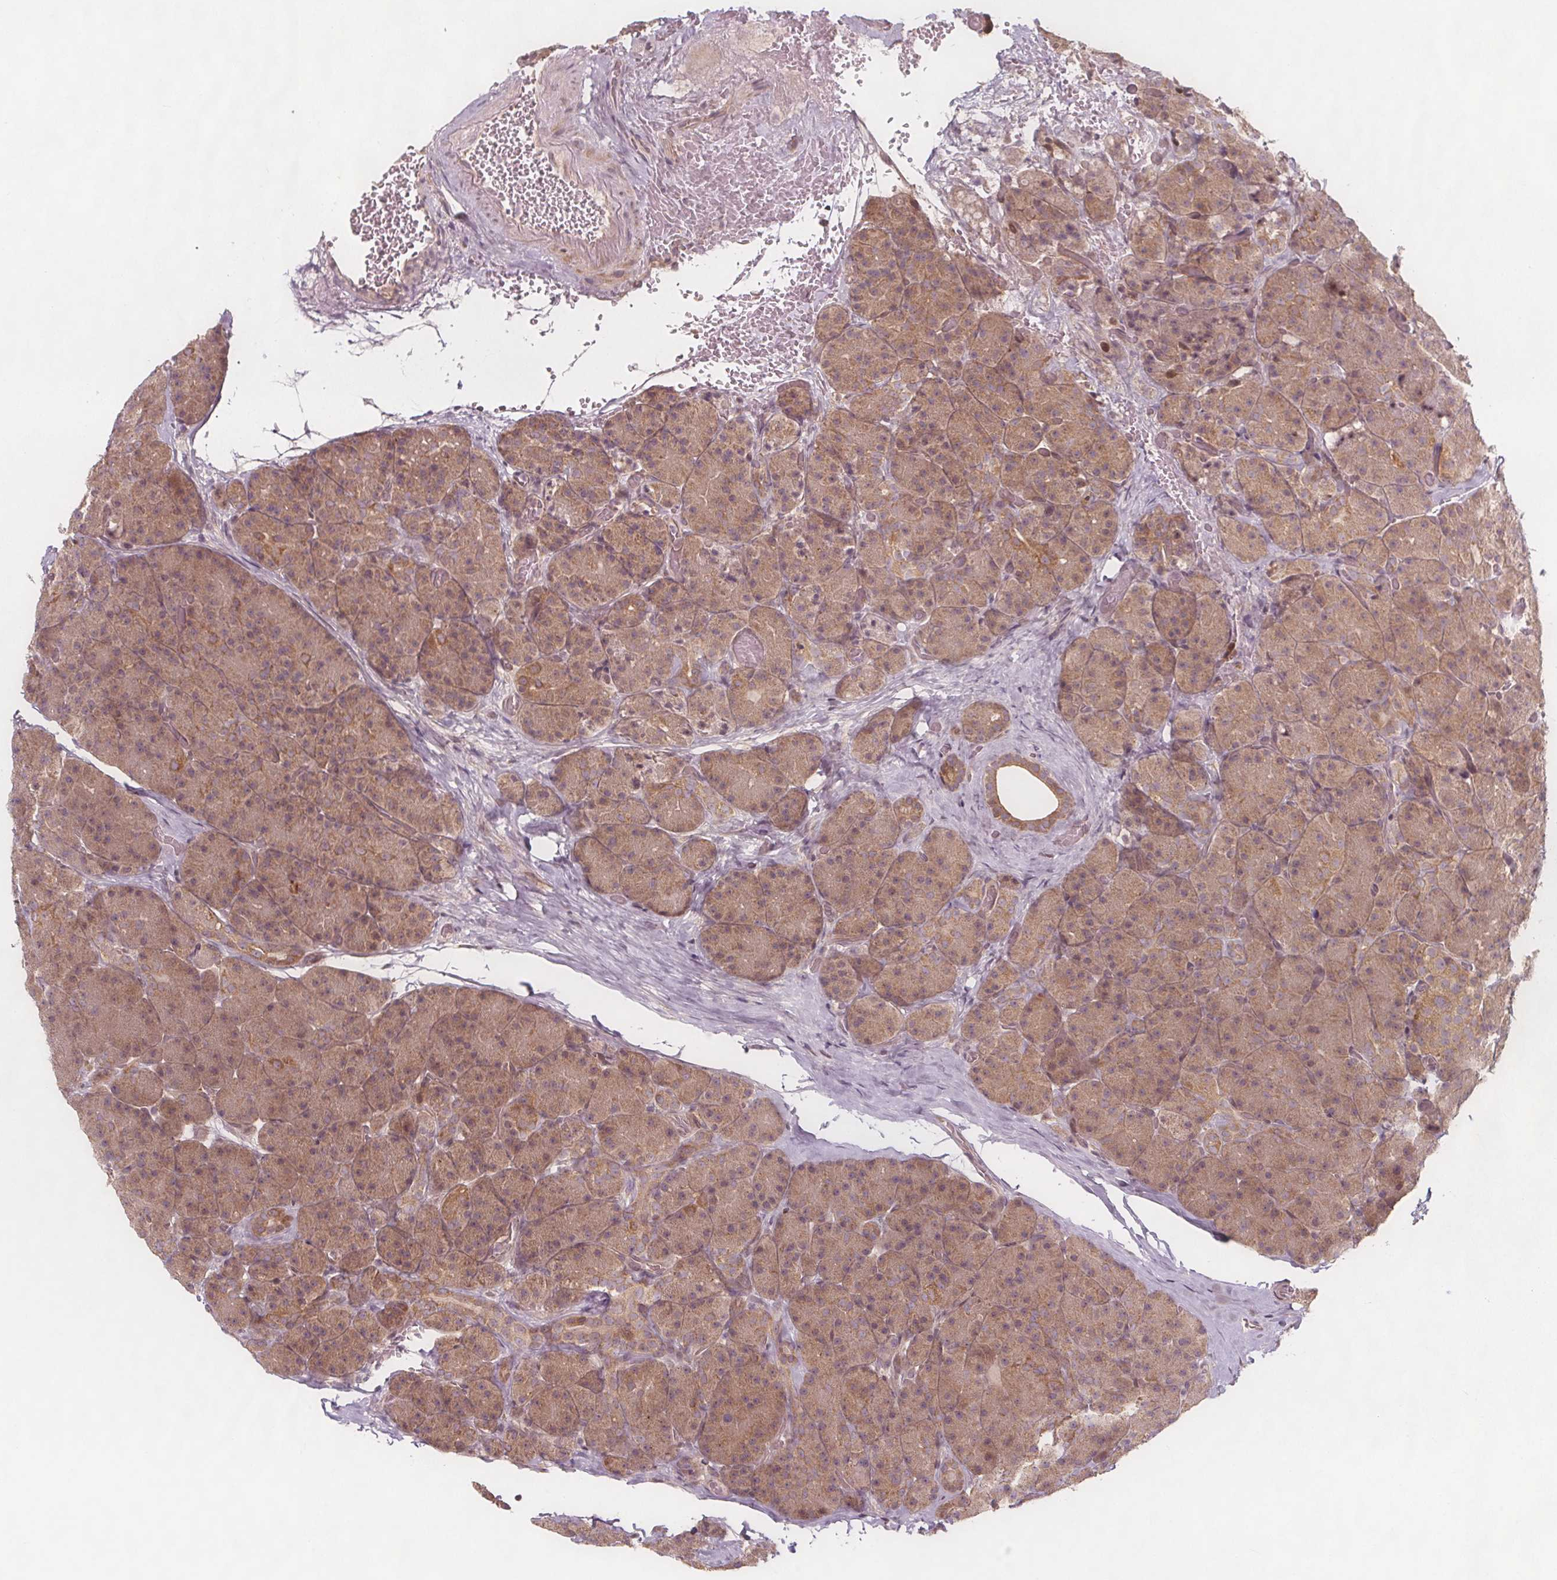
{"staining": {"intensity": "weak", "quantity": "25%-75%", "location": "cytoplasmic/membranous,nuclear"}, "tissue": "pancreas", "cell_type": "Exocrine glandular cells", "image_type": "normal", "snomed": [{"axis": "morphology", "description": "Normal tissue, NOS"}, {"axis": "topography", "description": "Pancreas"}], "caption": "Immunohistochemical staining of benign human pancreas exhibits low levels of weak cytoplasmic/membranous,nuclear positivity in about 25%-75% of exocrine glandular cells.", "gene": "AKT1S1", "patient": {"sex": "male", "age": 57}}